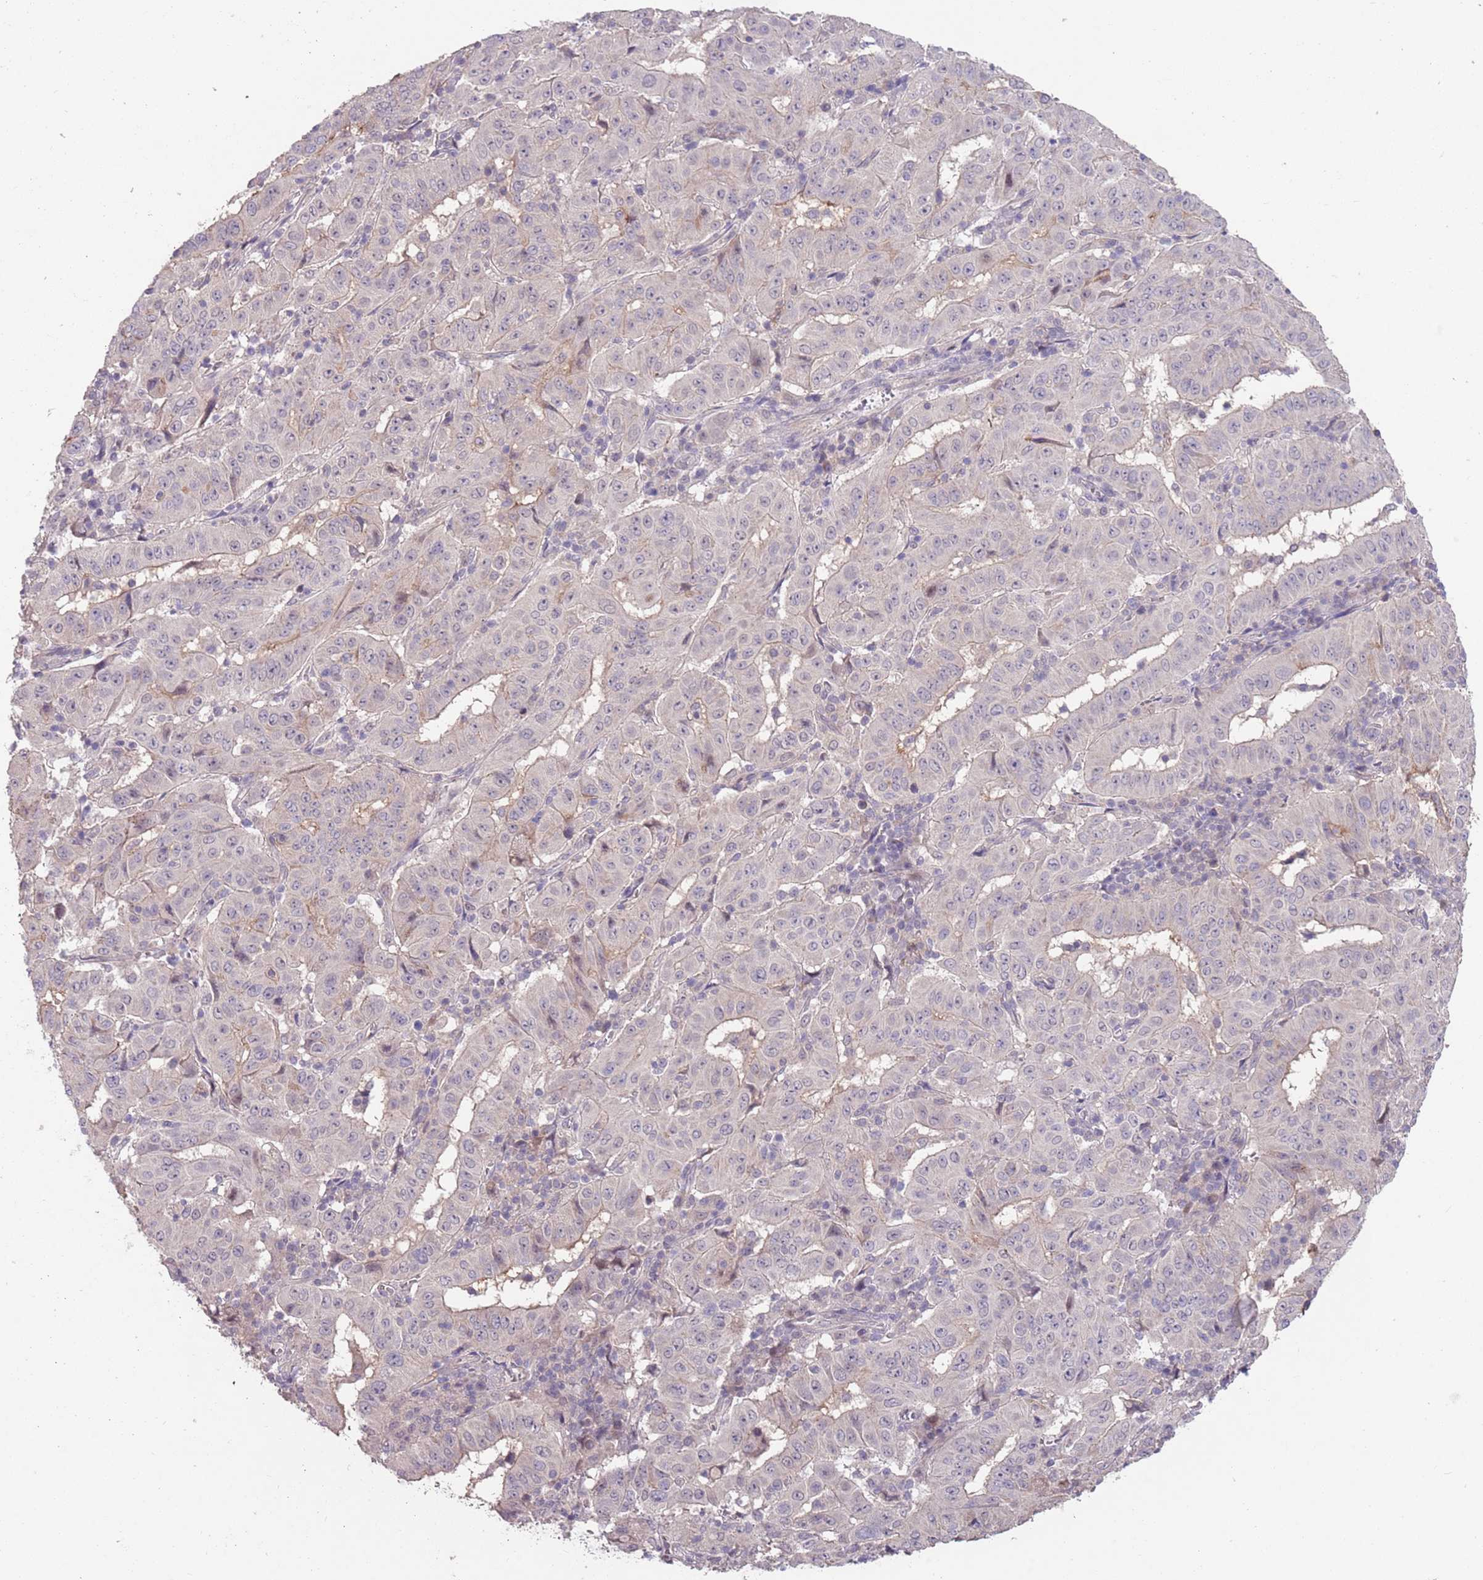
{"staining": {"intensity": "weak", "quantity": "<25%", "location": "cytoplasmic/membranous"}, "tissue": "pancreatic cancer", "cell_type": "Tumor cells", "image_type": "cancer", "snomed": [{"axis": "morphology", "description": "Adenocarcinoma, NOS"}, {"axis": "topography", "description": "Pancreas"}], "caption": "Immunohistochemistry micrograph of neoplastic tissue: human pancreatic cancer (adenocarcinoma) stained with DAB shows no significant protein expression in tumor cells. Nuclei are stained in blue.", "gene": "MEI1", "patient": {"sex": "male", "age": 63}}